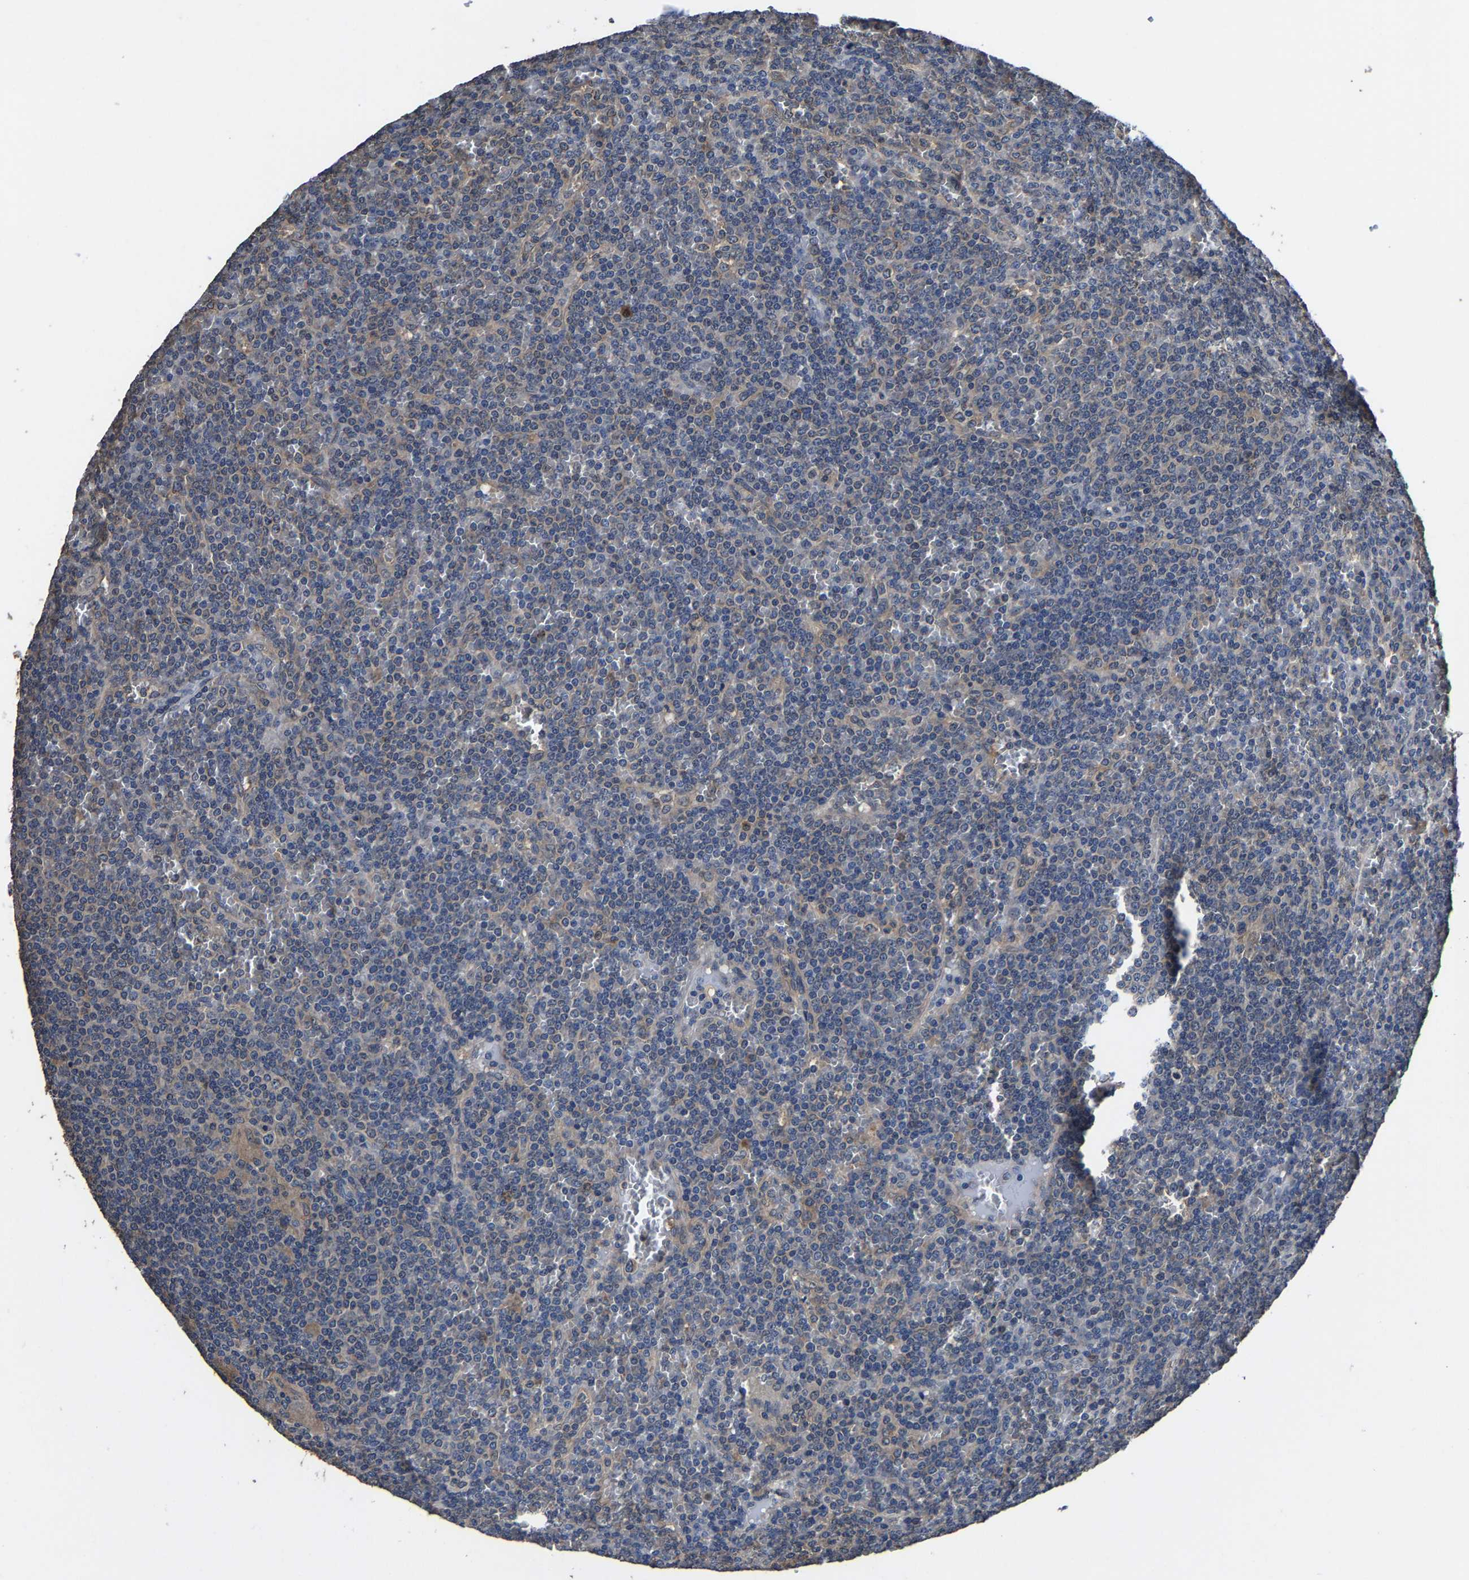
{"staining": {"intensity": "negative", "quantity": "none", "location": "none"}, "tissue": "lymphoma", "cell_type": "Tumor cells", "image_type": "cancer", "snomed": [{"axis": "morphology", "description": "Malignant lymphoma, non-Hodgkin's type, Low grade"}, {"axis": "topography", "description": "Spleen"}], "caption": "The photomicrograph demonstrates no significant positivity in tumor cells of lymphoma. Brightfield microscopy of immunohistochemistry stained with DAB (3,3'-diaminobenzidine) (brown) and hematoxylin (blue), captured at high magnification.", "gene": "EBAG9", "patient": {"sex": "female", "age": 19}}